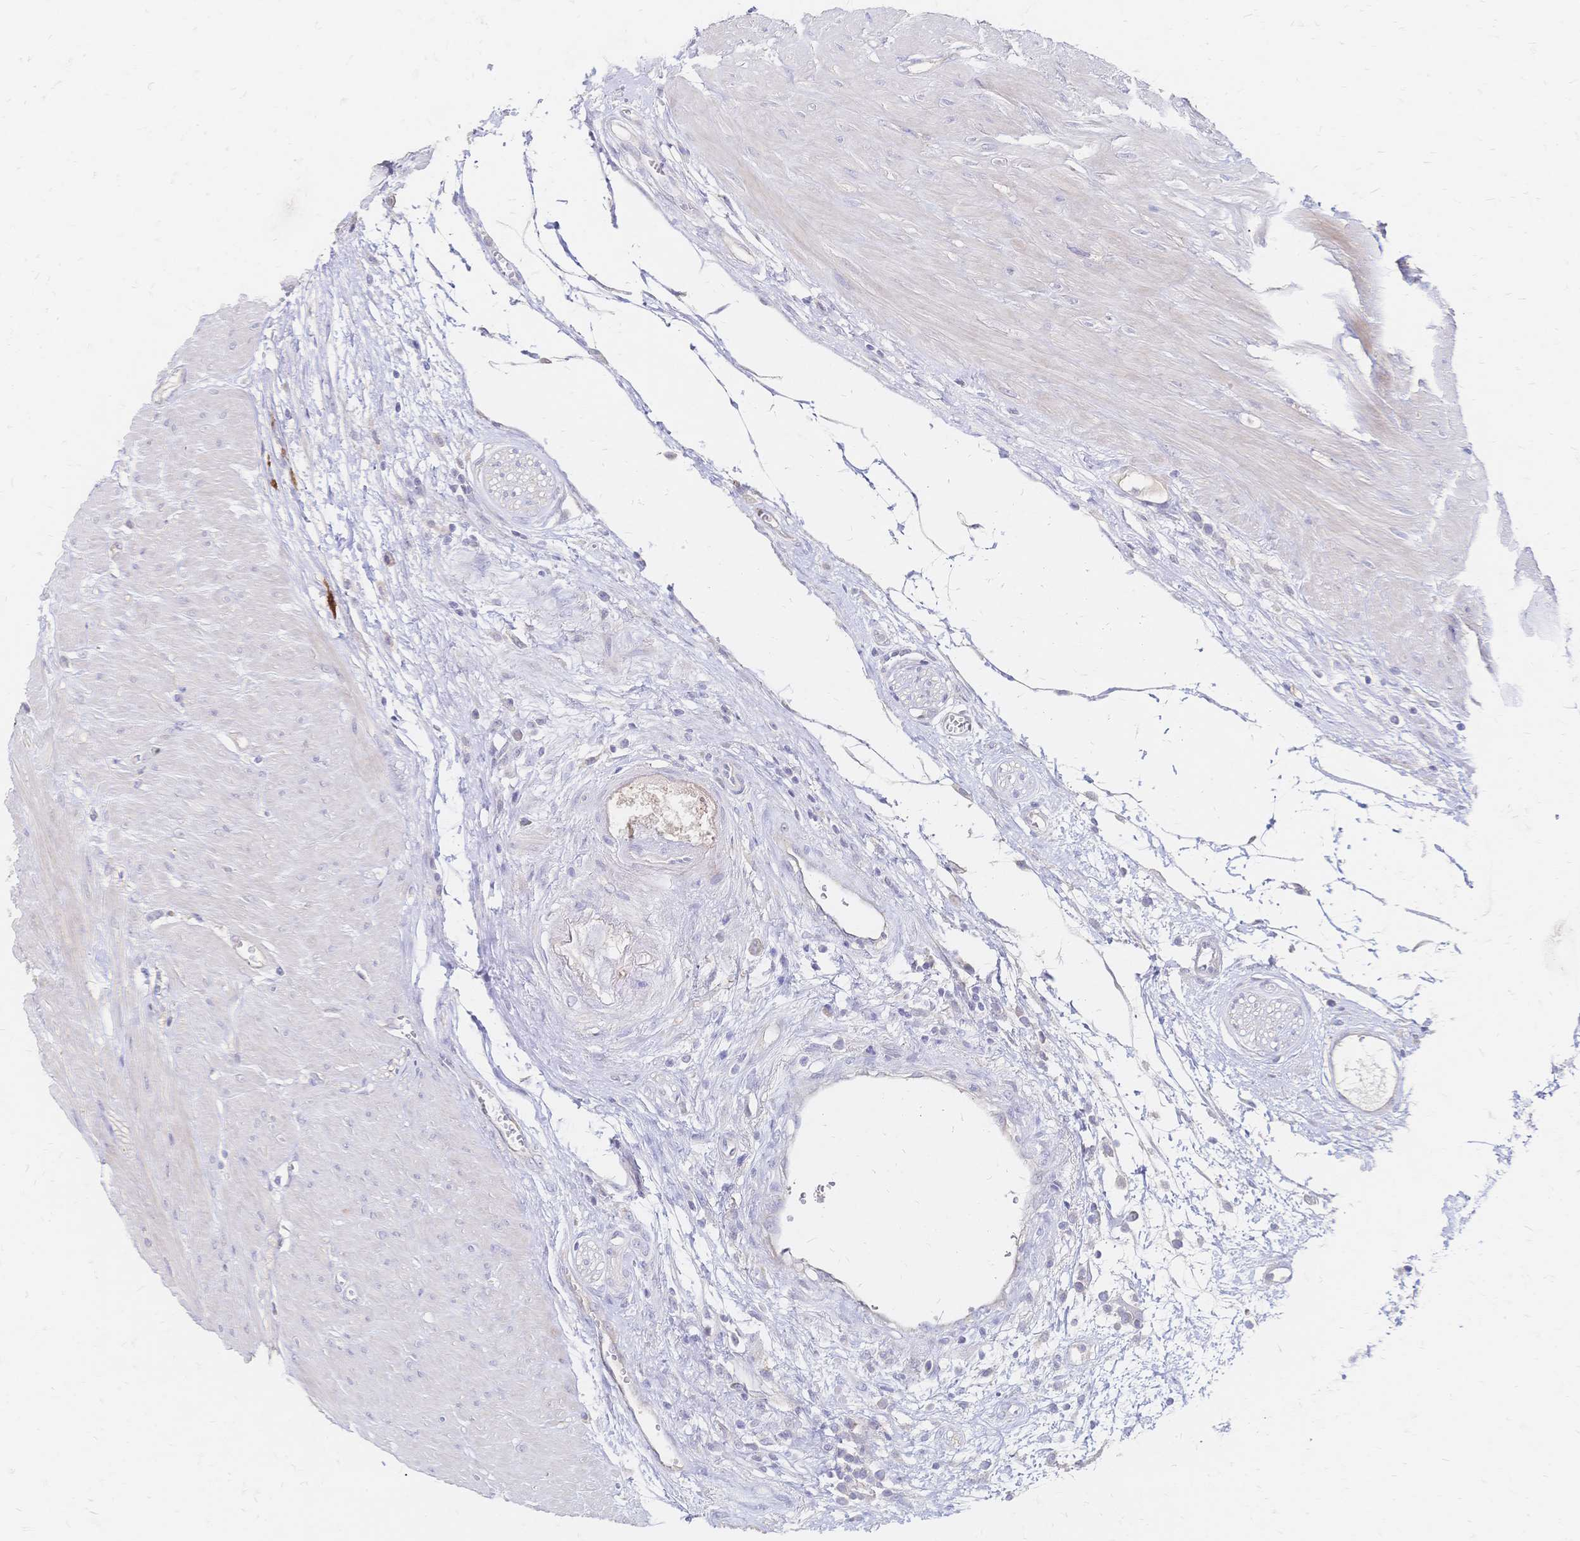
{"staining": {"intensity": "weak", "quantity": "<25%", "location": "cytoplasmic/membranous"}, "tissue": "seminal vesicle", "cell_type": "Glandular cells", "image_type": "normal", "snomed": [{"axis": "morphology", "description": "Normal tissue, NOS"}, {"axis": "topography", "description": "Seminal veicle"}], "caption": "Immunohistochemical staining of normal seminal vesicle demonstrates no significant expression in glandular cells. (DAB (3,3'-diaminobenzidine) IHC with hematoxylin counter stain).", "gene": "VWC2L", "patient": {"sex": "male", "age": 76}}